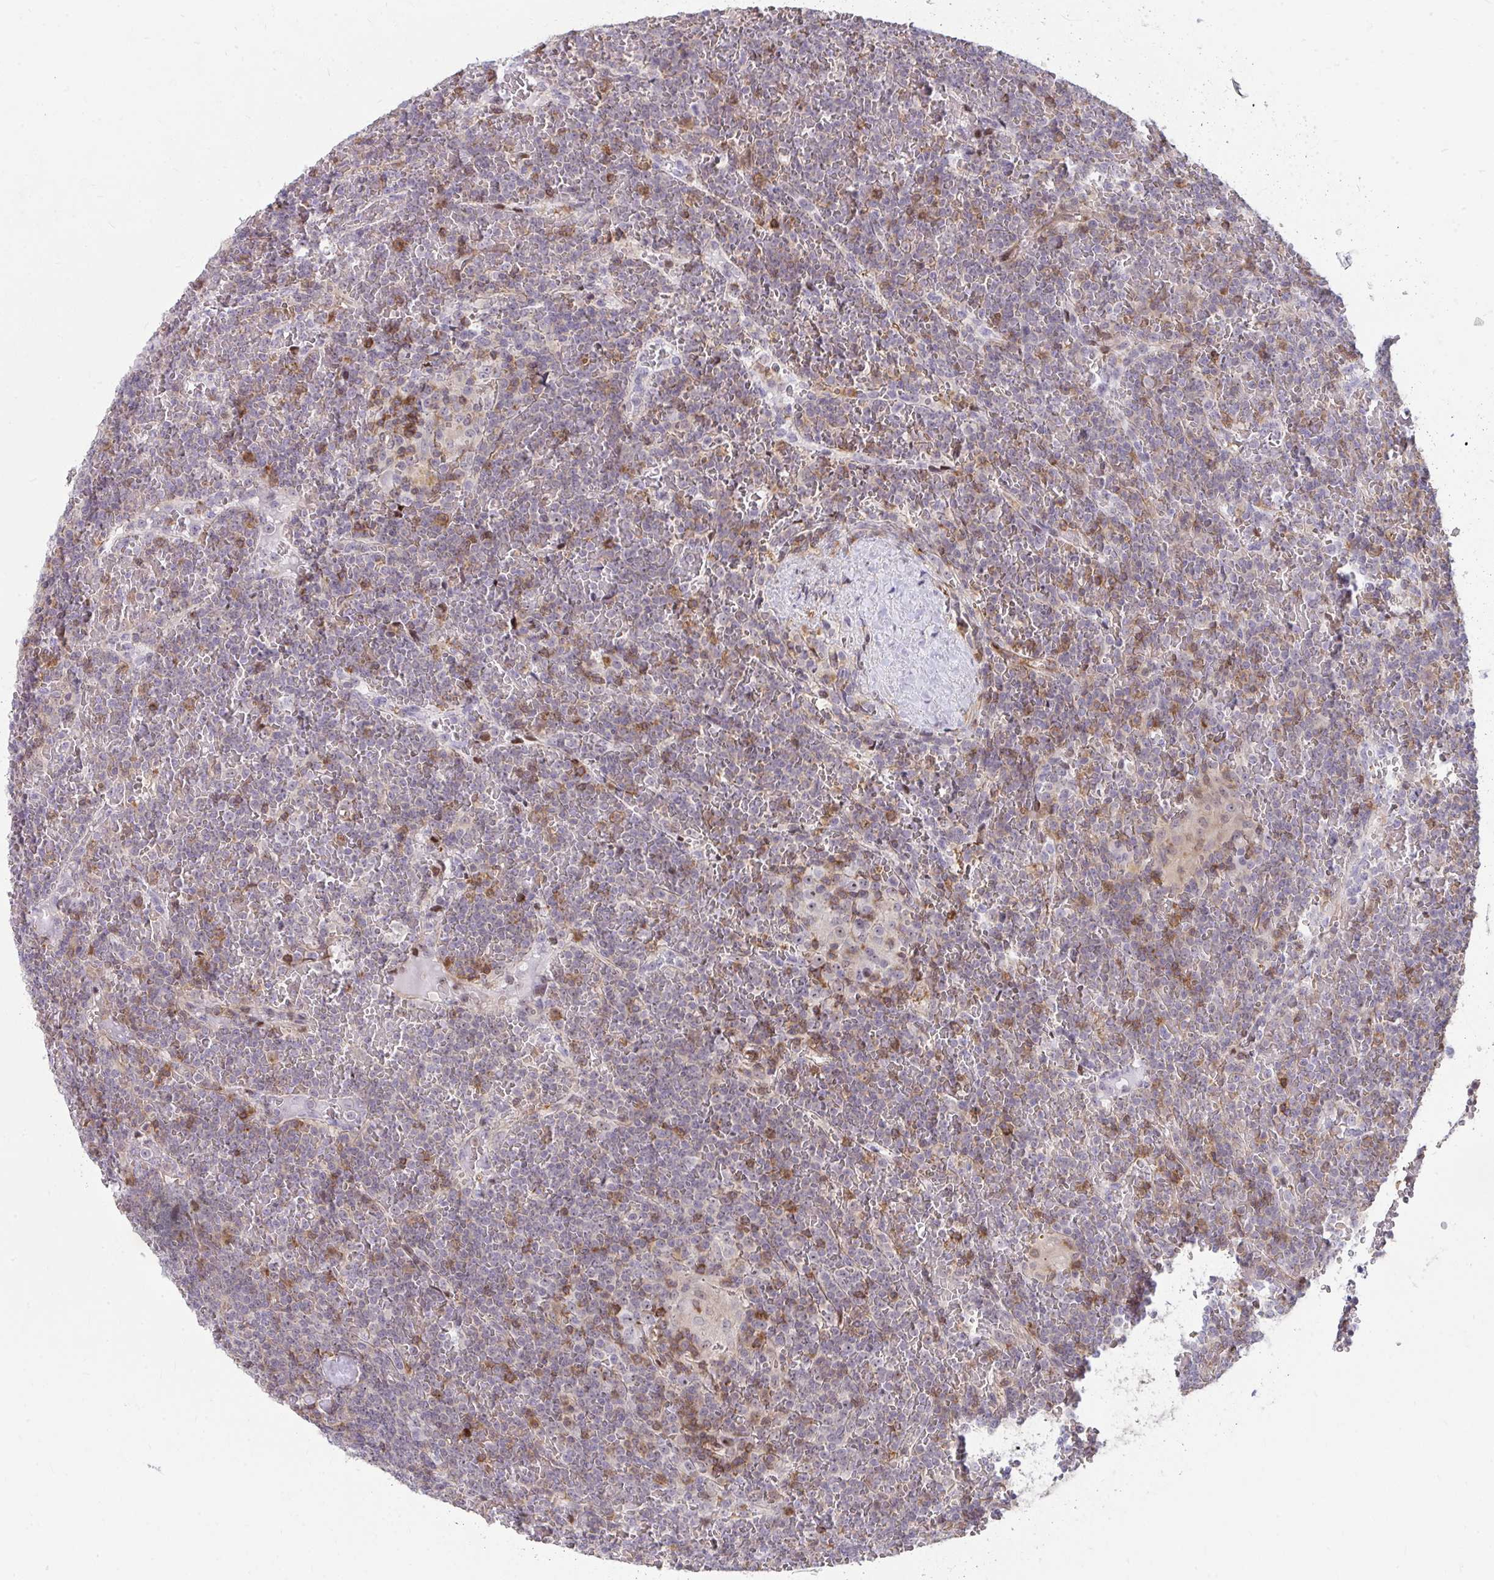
{"staining": {"intensity": "weak", "quantity": "25%-75%", "location": "cytoplasmic/membranous"}, "tissue": "lymphoma", "cell_type": "Tumor cells", "image_type": "cancer", "snomed": [{"axis": "morphology", "description": "Malignant lymphoma, non-Hodgkin's type, Low grade"}, {"axis": "topography", "description": "Spleen"}], "caption": "Human lymphoma stained with a protein marker exhibits weak staining in tumor cells.", "gene": "FOXN3", "patient": {"sex": "female", "age": 19}}